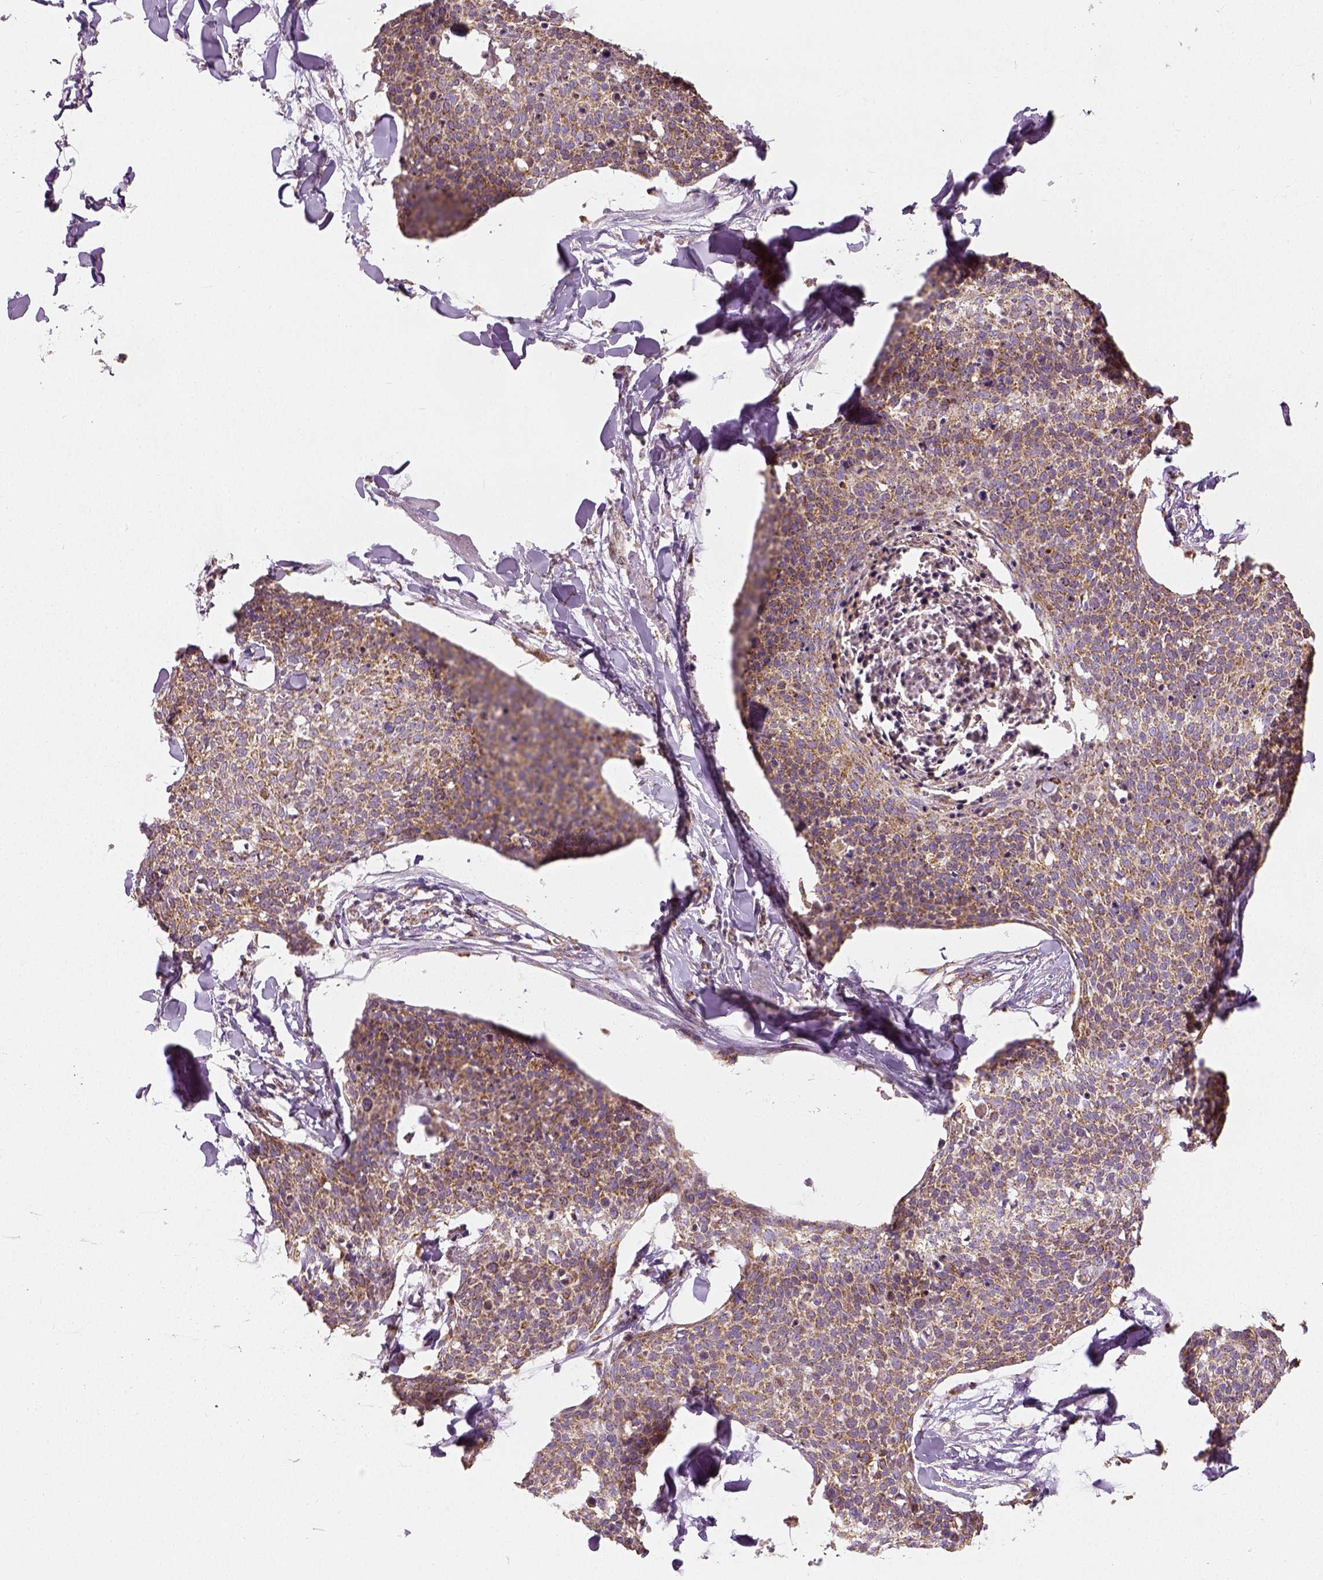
{"staining": {"intensity": "moderate", "quantity": ">75%", "location": "cytoplasmic/membranous"}, "tissue": "skin cancer", "cell_type": "Tumor cells", "image_type": "cancer", "snomed": [{"axis": "morphology", "description": "Squamous cell carcinoma, NOS"}, {"axis": "topography", "description": "Skin"}, {"axis": "topography", "description": "Vulva"}], "caption": "A histopathology image showing moderate cytoplasmic/membranous positivity in approximately >75% of tumor cells in skin cancer (squamous cell carcinoma), as visualized by brown immunohistochemical staining.", "gene": "PGAM5", "patient": {"sex": "female", "age": 75}}